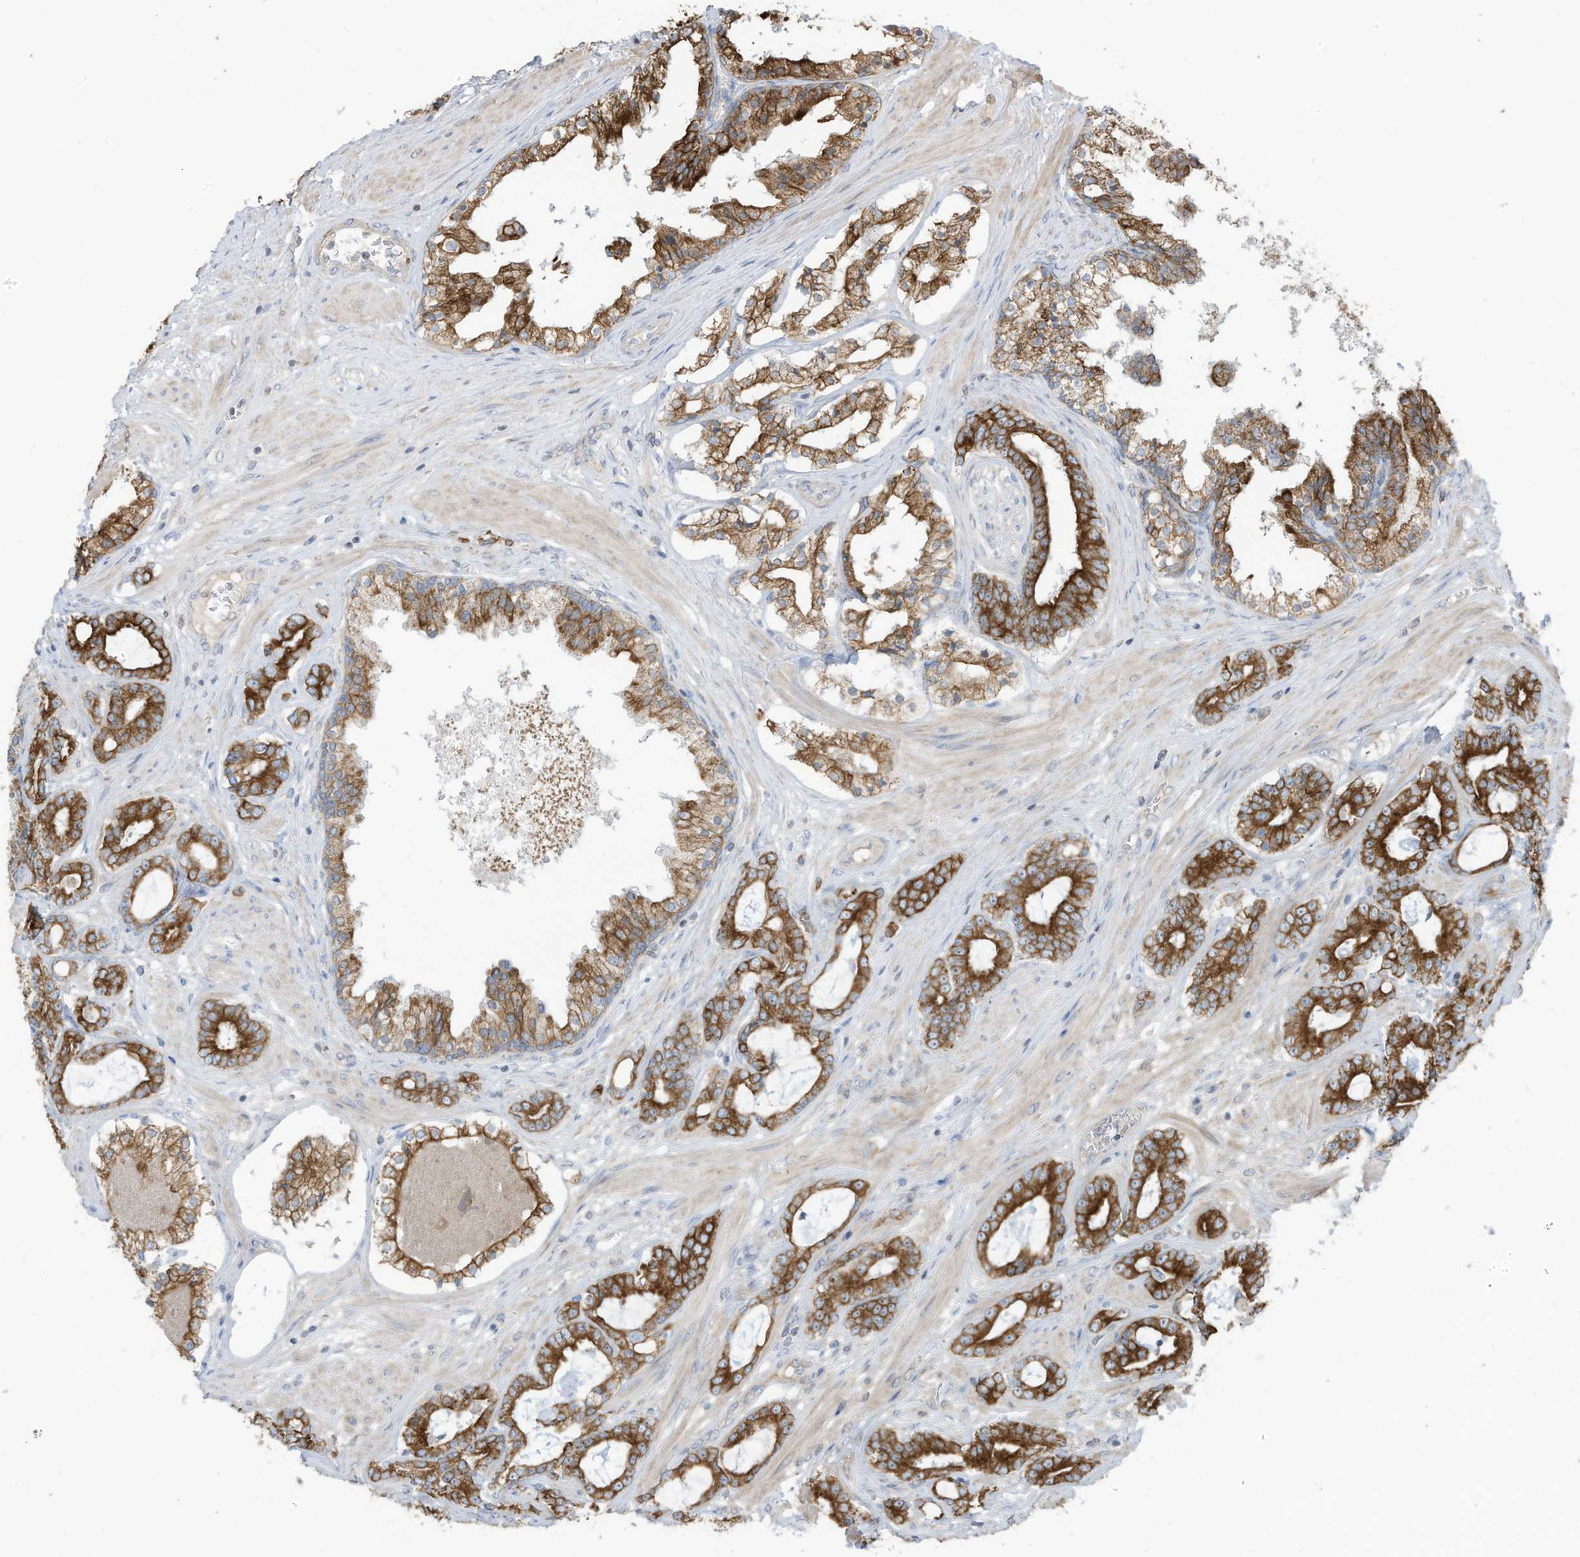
{"staining": {"intensity": "strong", "quantity": ">75%", "location": "cytoplasmic/membranous"}, "tissue": "prostate cancer", "cell_type": "Tumor cells", "image_type": "cancer", "snomed": [{"axis": "morphology", "description": "Adenocarcinoma, High grade"}, {"axis": "topography", "description": "Prostate"}], "caption": "Protein expression analysis of human prostate high-grade adenocarcinoma reveals strong cytoplasmic/membranous expression in approximately >75% of tumor cells.", "gene": "CGAS", "patient": {"sex": "male", "age": 58}}